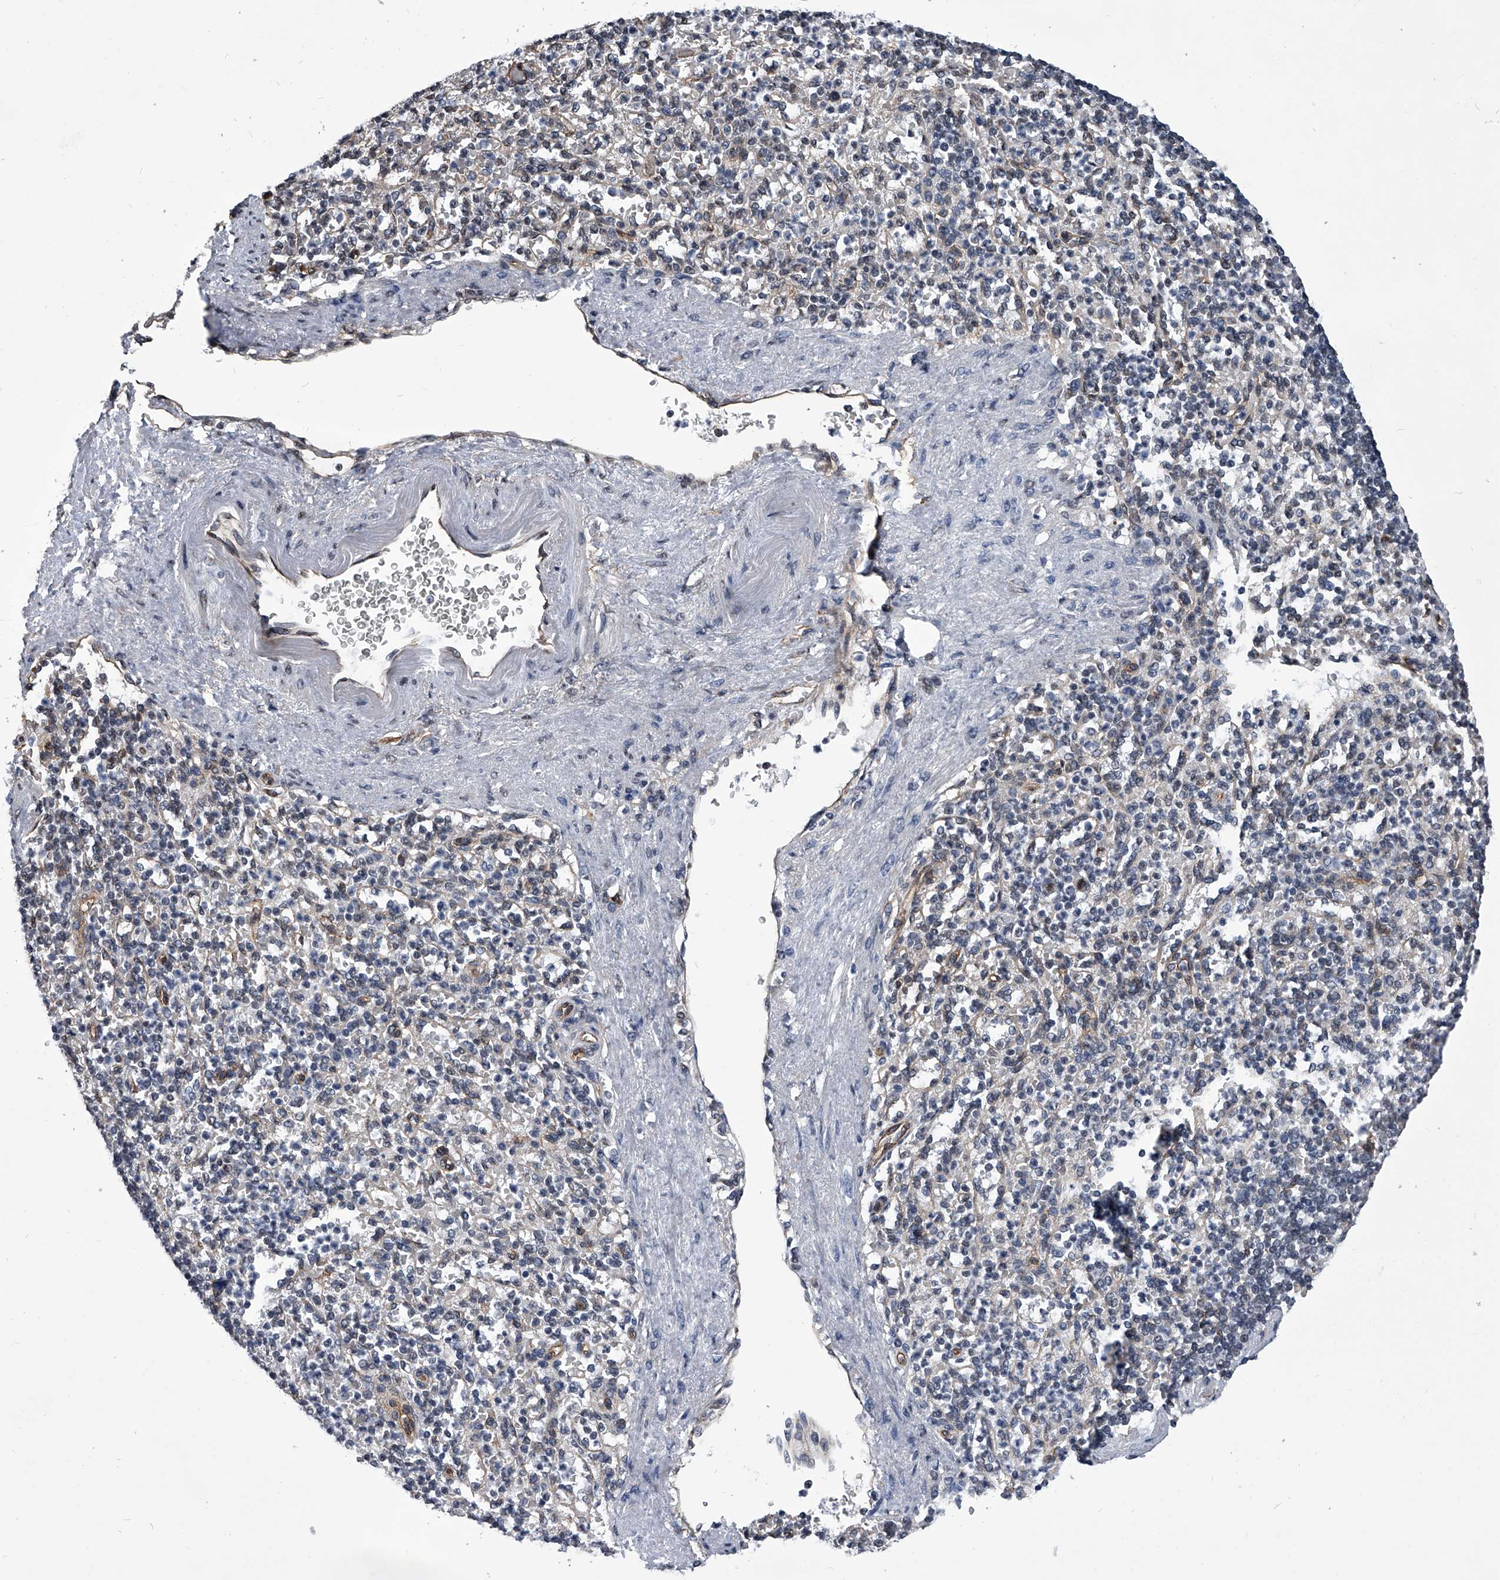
{"staining": {"intensity": "negative", "quantity": "none", "location": "none"}, "tissue": "spleen", "cell_type": "Cells in red pulp", "image_type": "normal", "snomed": [{"axis": "morphology", "description": "Normal tissue, NOS"}, {"axis": "topography", "description": "Spleen"}], "caption": "The IHC photomicrograph has no significant expression in cells in red pulp of spleen.", "gene": "ZNF76", "patient": {"sex": "female", "age": 74}}